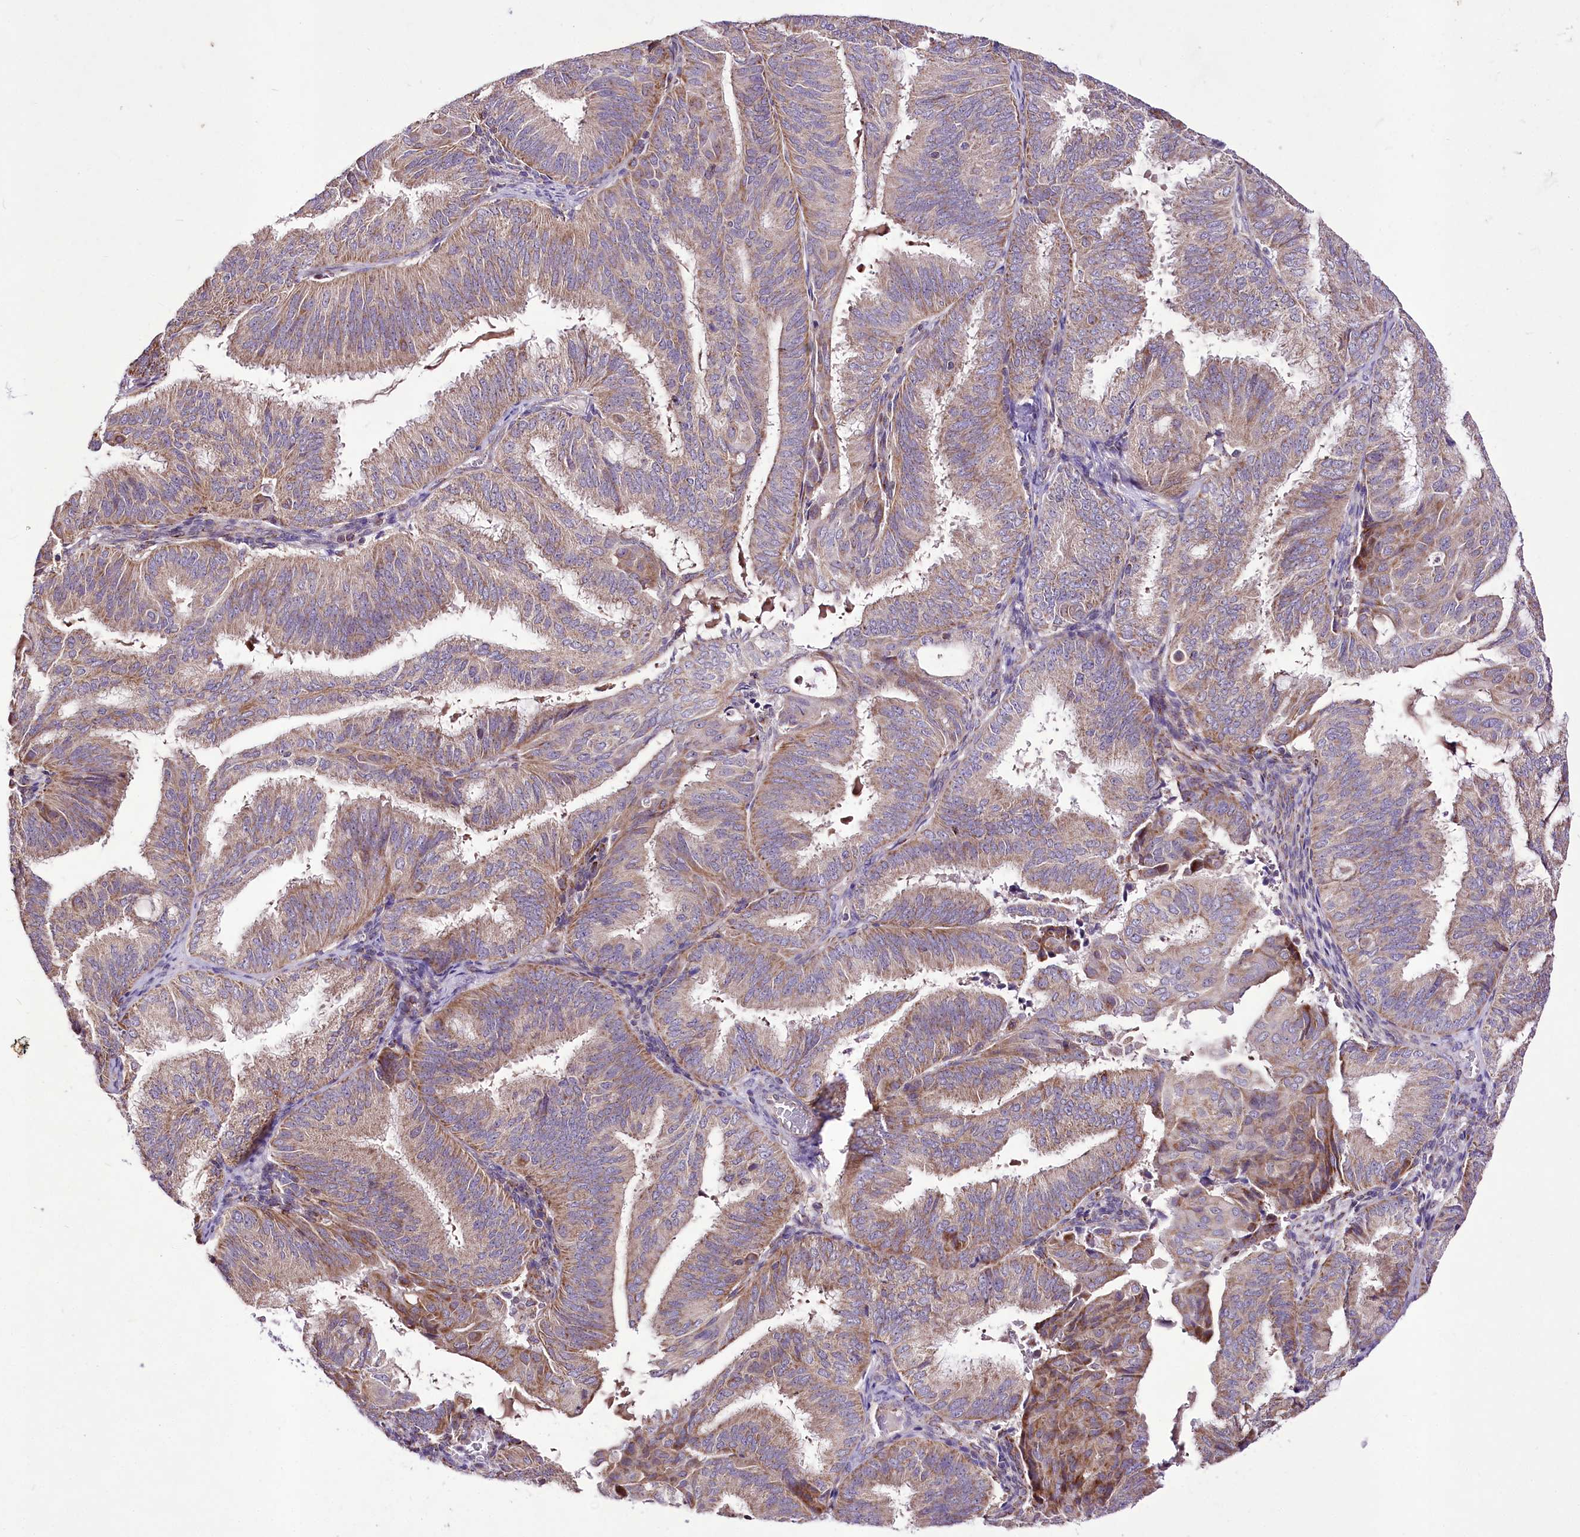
{"staining": {"intensity": "weak", "quantity": ">75%", "location": "cytoplasmic/membranous"}, "tissue": "endometrial cancer", "cell_type": "Tumor cells", "image_type": "cancer", "snomed": [{"axis": "morphology", "description": "Adenocarcinoma, NOS"}, {"axis": "topography", "description": "Endometrium"}], "caption": "Brown immunohistochemical staining in adenocarcinoma (endometrial) demonstrates weak cytoplasmic/membranous expression in approximately >75% of tumor cells.", "gene": "ATE1", "patient": {"sex": "female", "age": 49}}